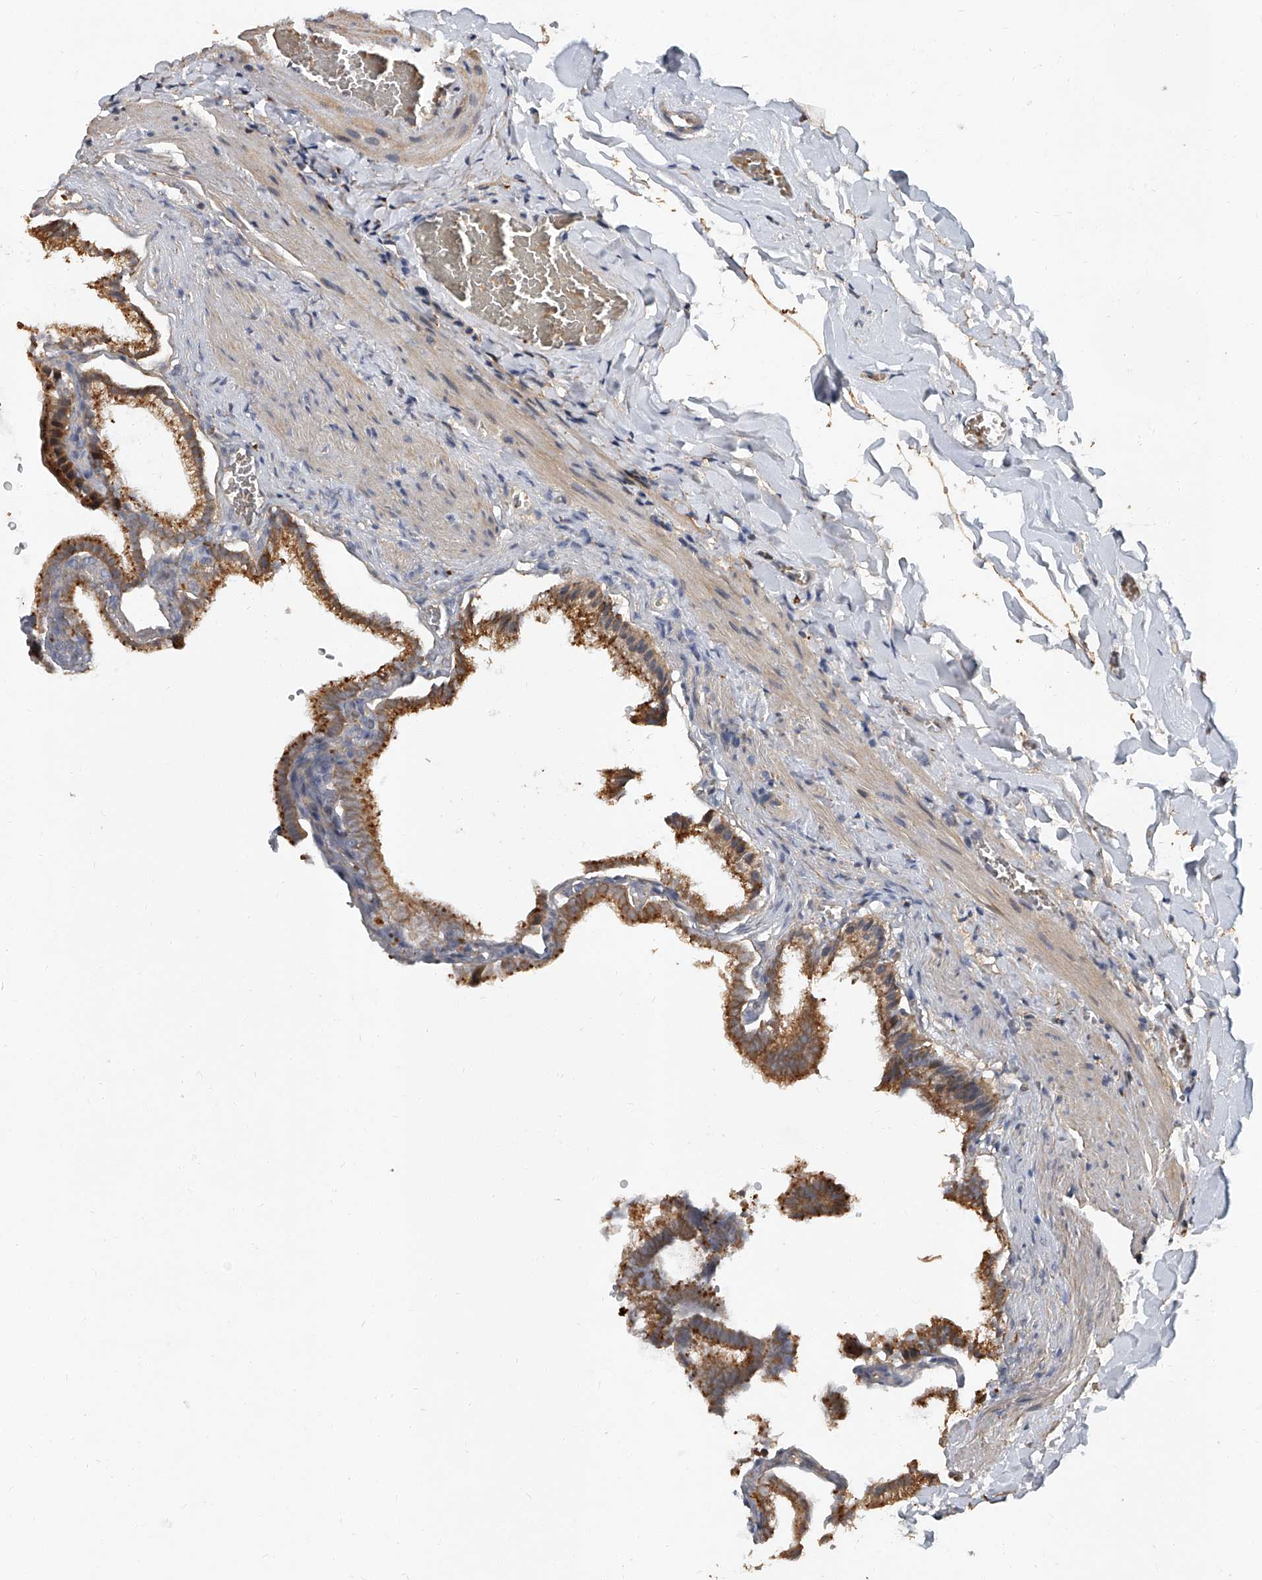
{"staining": {"intensity": "moderate", "quantity": ">75%", "location": "cytoplasmic/membranous"}, "tissue": "gallbladder", "cell_type": "Glandular cells", "image_type": "normal", "snomed": [{"axis": "morphology", "description": "Normal tissue, NOS"}, {"axis": "topography", "description": "Gallbladder"}], "caption": "Immunohistochemical staining of unremarkable gallbladder reveals medium levels of moderate cytoplasmic/membranous expression in approximately >75% of glandular cells. Using DAB (3,3'-diaminobenzidine) (brown) and hematoxylin (blue) stains, captured at high magnification using brightfield microscopy.", "gene": "JAG2", "patient": {"sex": "male", "age": 38}}